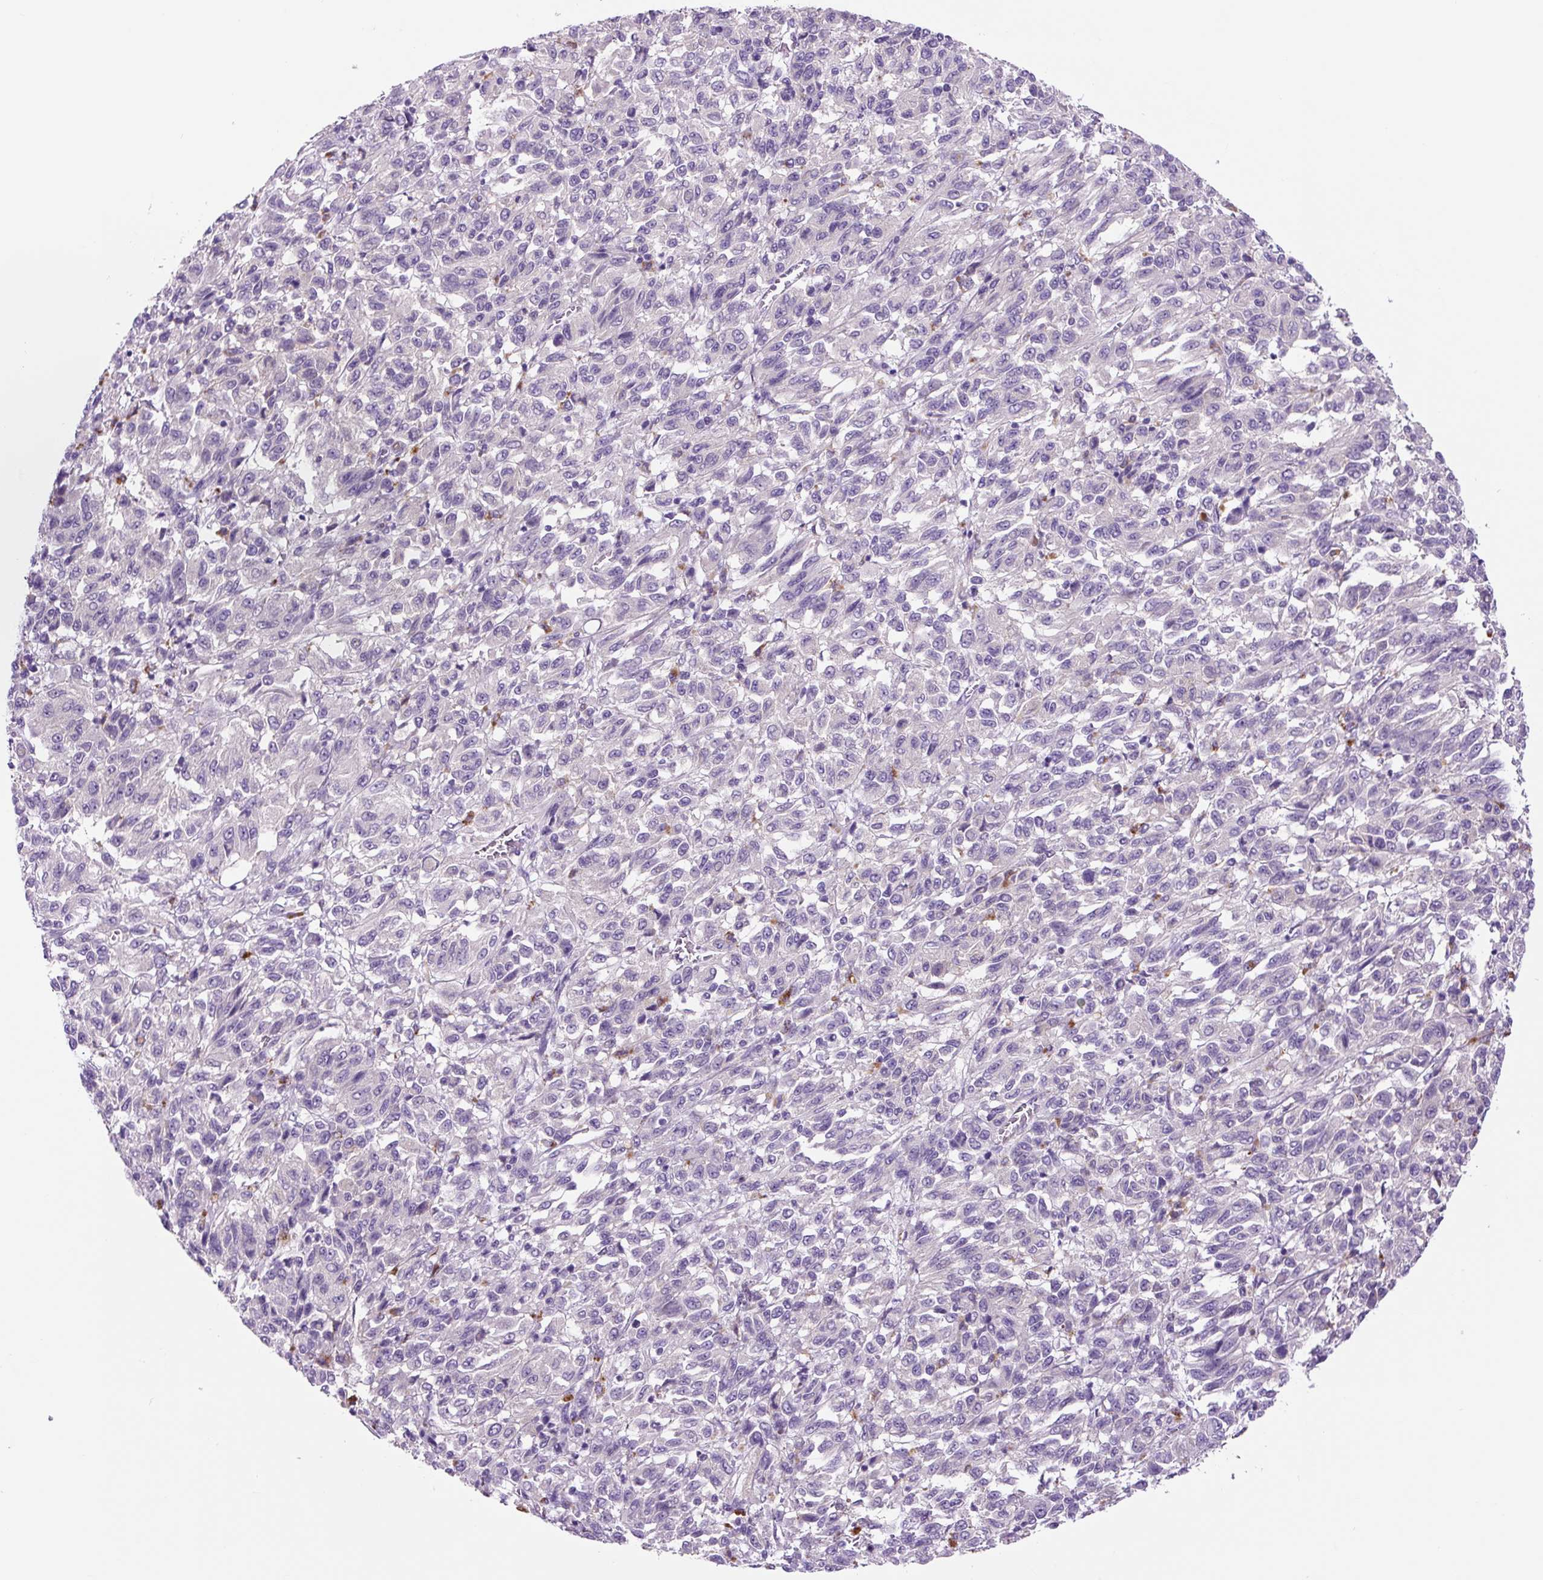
{"staining": {"intensity": "negative", "quantity": "none", "location": "none"}, "tissue": "melanoma", "cell_type": "Tumor cells", "image_type": "cancer", "snomed": [{"axis": "morphology", "description": "Malignant melanoma, Metastatic site"}, {"axis": "topography", "description": "Lung"}], "caption": "An image of human melanoma is negative for staining in tumor cells. (DAB IHC, high magnification).", "gene": "LCN10", "patient": {"sex": "male", "age": 64}}